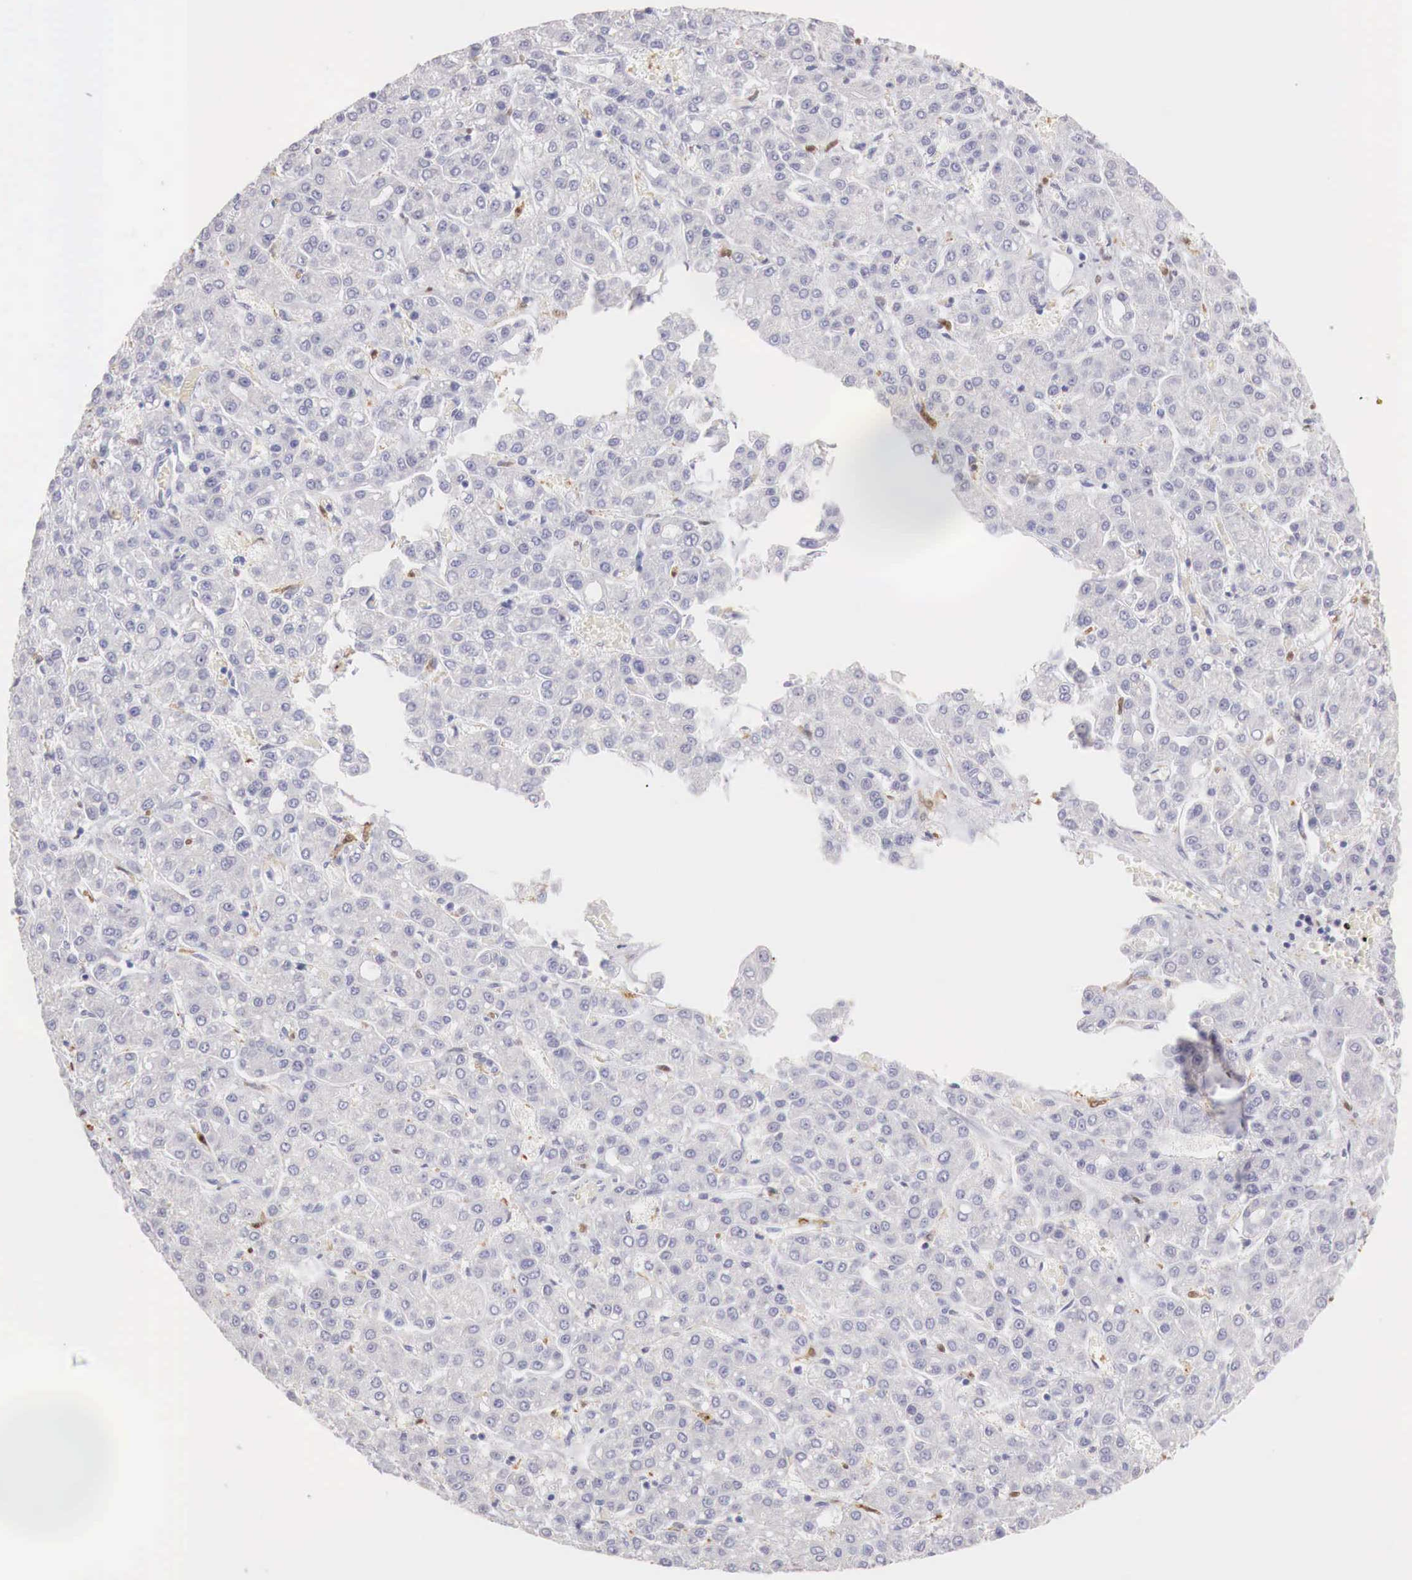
{"staining": {"intensity": "negative", "quantity": "none", "location": "none"}, "tissue": "liver cancer", "cell_type": "Tumor cells", "image_type": "cancer", "snomed": [{"axis": "morphology", "description": "Carcinoma, Hepatocellular, NOS"}, {"axis": "topography", "description": "Liver"}], "caption": "Micrograph shows no significant protein expression in tumor cells of liver cancer (hepatocellular carcinoma).", "gene": "RENBP", "patient": {"sex": "male", "age": 69}}